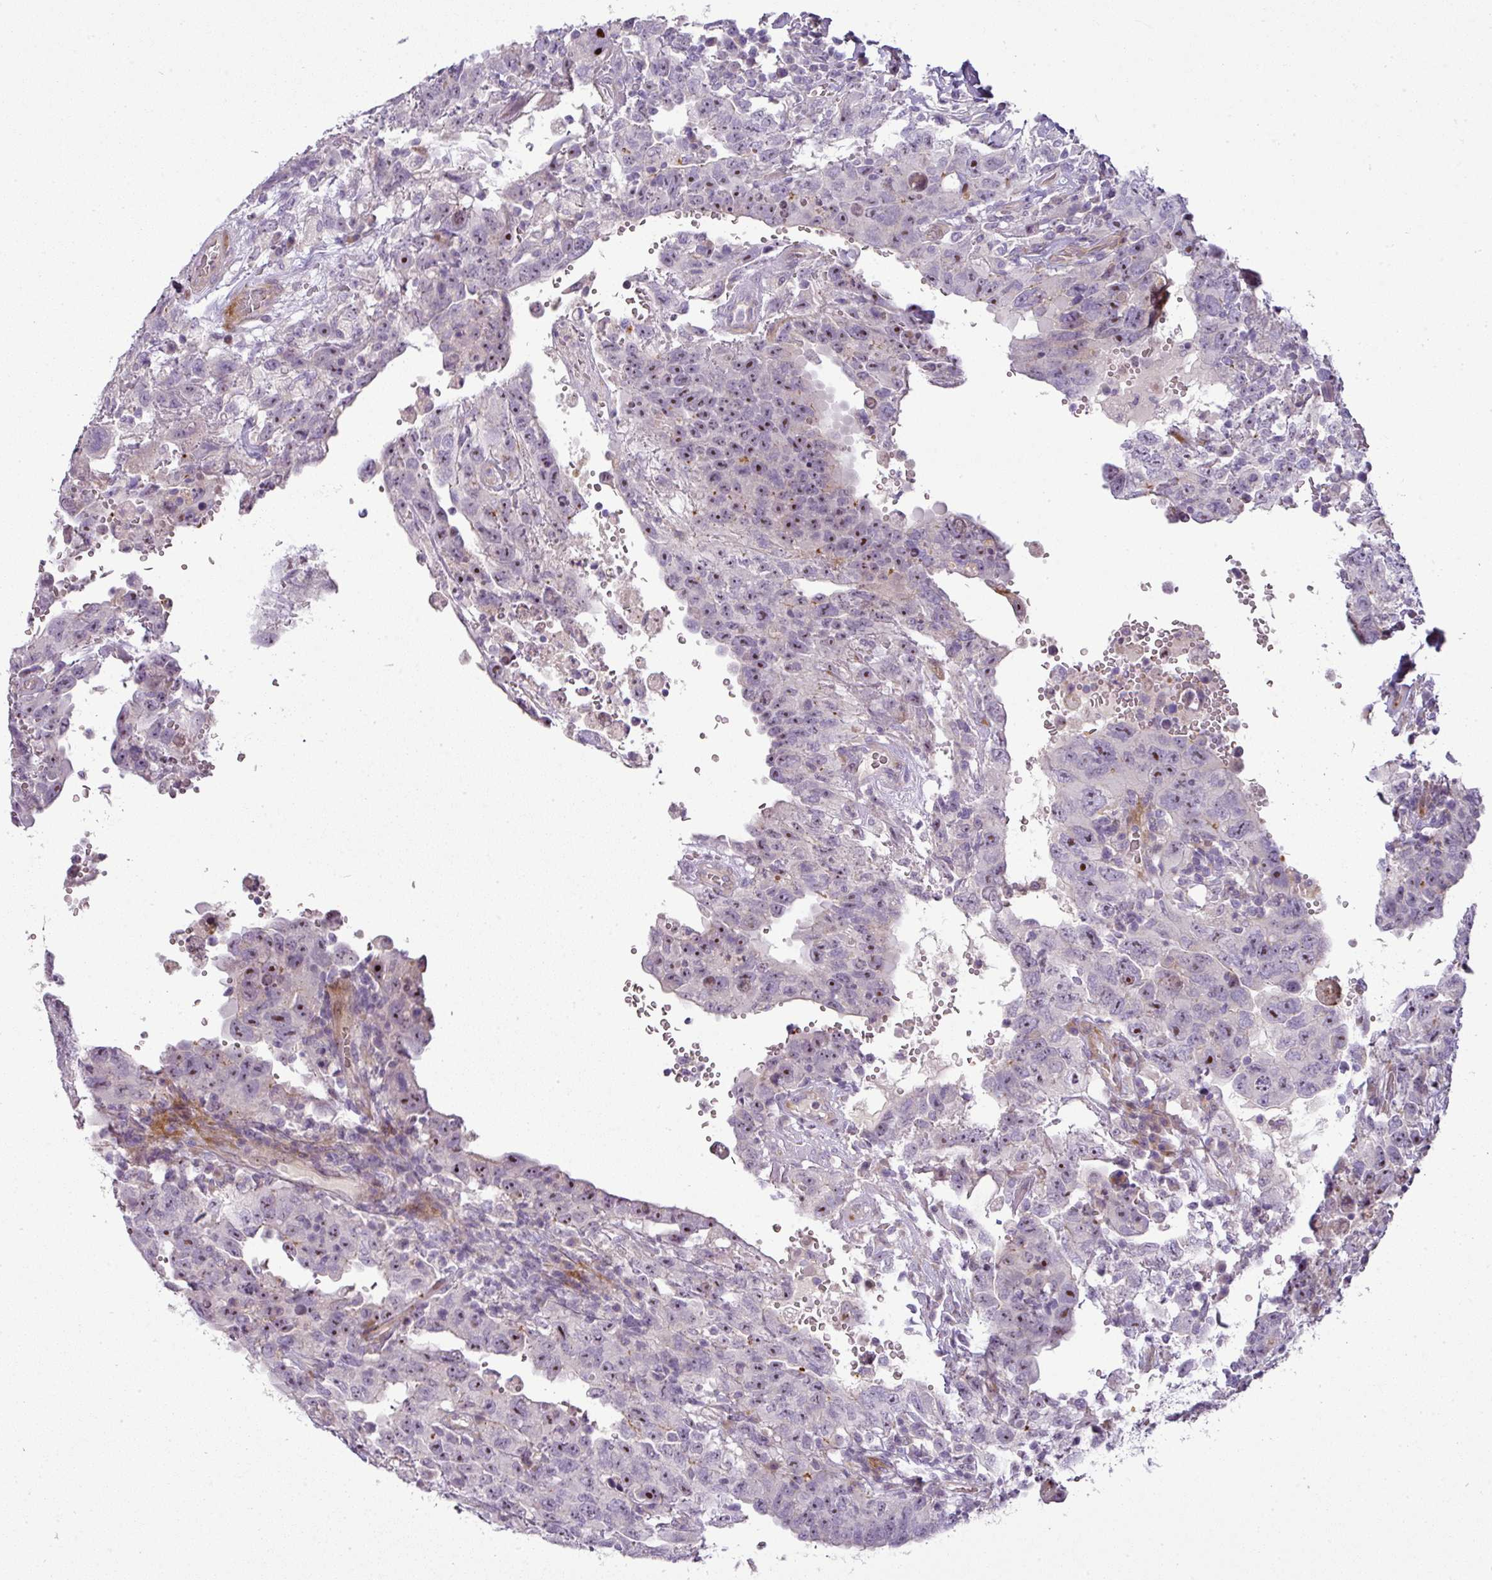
{"staining": {"intensity": "moderate", "quantity": "25%-75%", "location": "nuclear"}, "tissue": "testis cancer", "cell_type": "Tumor cells", "image_type": "cancer", "snomed": [{"axis": "morphology", "description": "Carcinoma, Embryonal, NOS"}, {"axis": "topography", "description": "Testis"}], "caption": "Tumor cells demonstrate moderate nuclear expression in approximately 25%-75% of cells in testis embryonal carcinoma.", "gene": "ATP6V1F", "patient": {"sex": "male", "age": 26}}